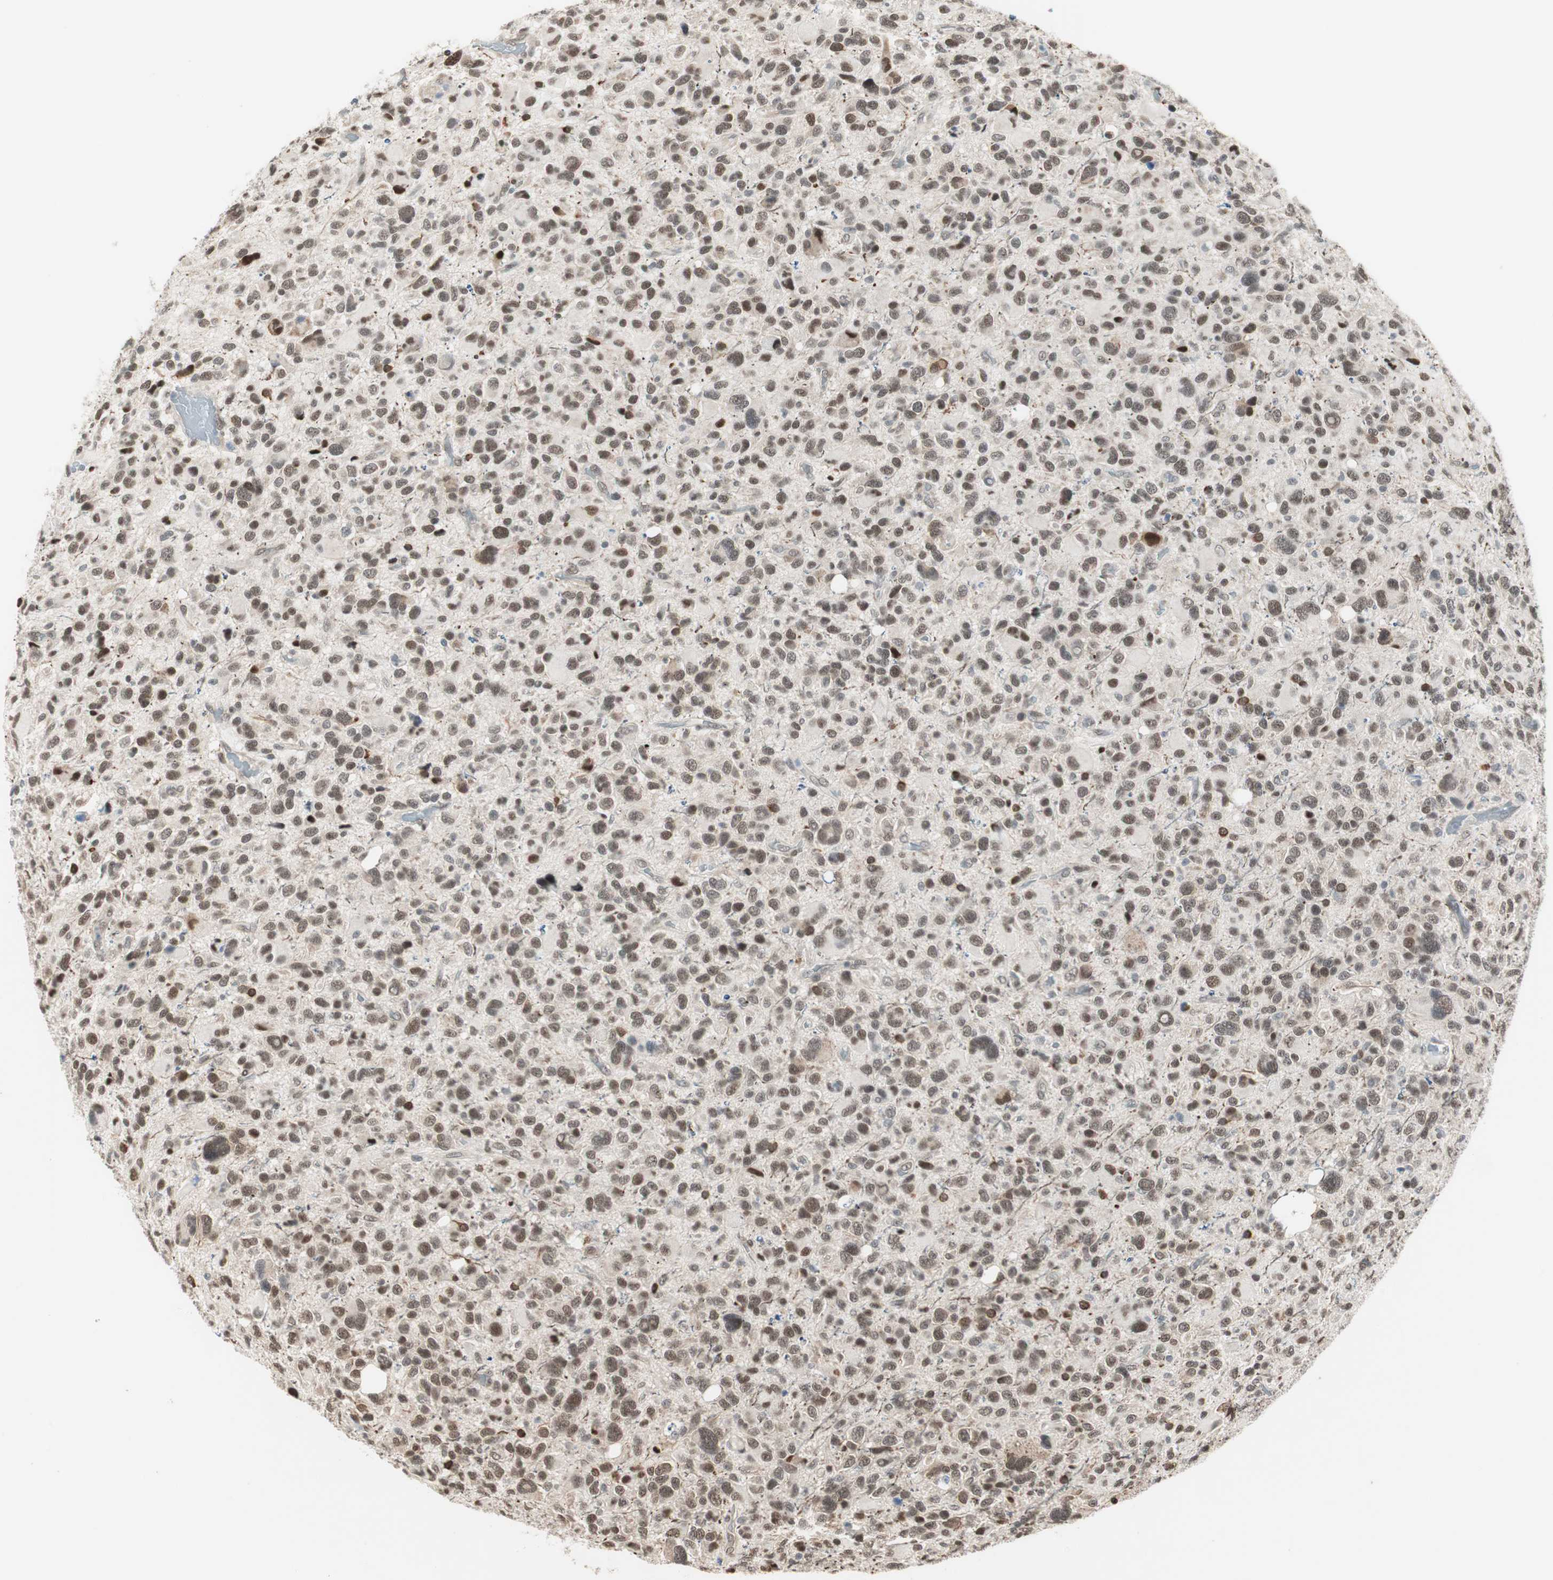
{"staining": {"intensity": "moderate", "quantity": ">75%", "location": "nuclear"}, "tissue": "glioma", "cell_type": "Tumor cells", "image_type": "cancer", "snomed": [{"axis": "morphology", "description": "Glioma, malignant, High grade"}, {"axis": "topography", "description": "Brain"}], "caption": "A high-resolution micrograph shows IHC staining of high-grade glioma (malignant), which shows moderate nuclear positivity in about >75% of tumor cells.", "gene": "ZBTB17", "patient": {"sex": "male", "age": 48}}